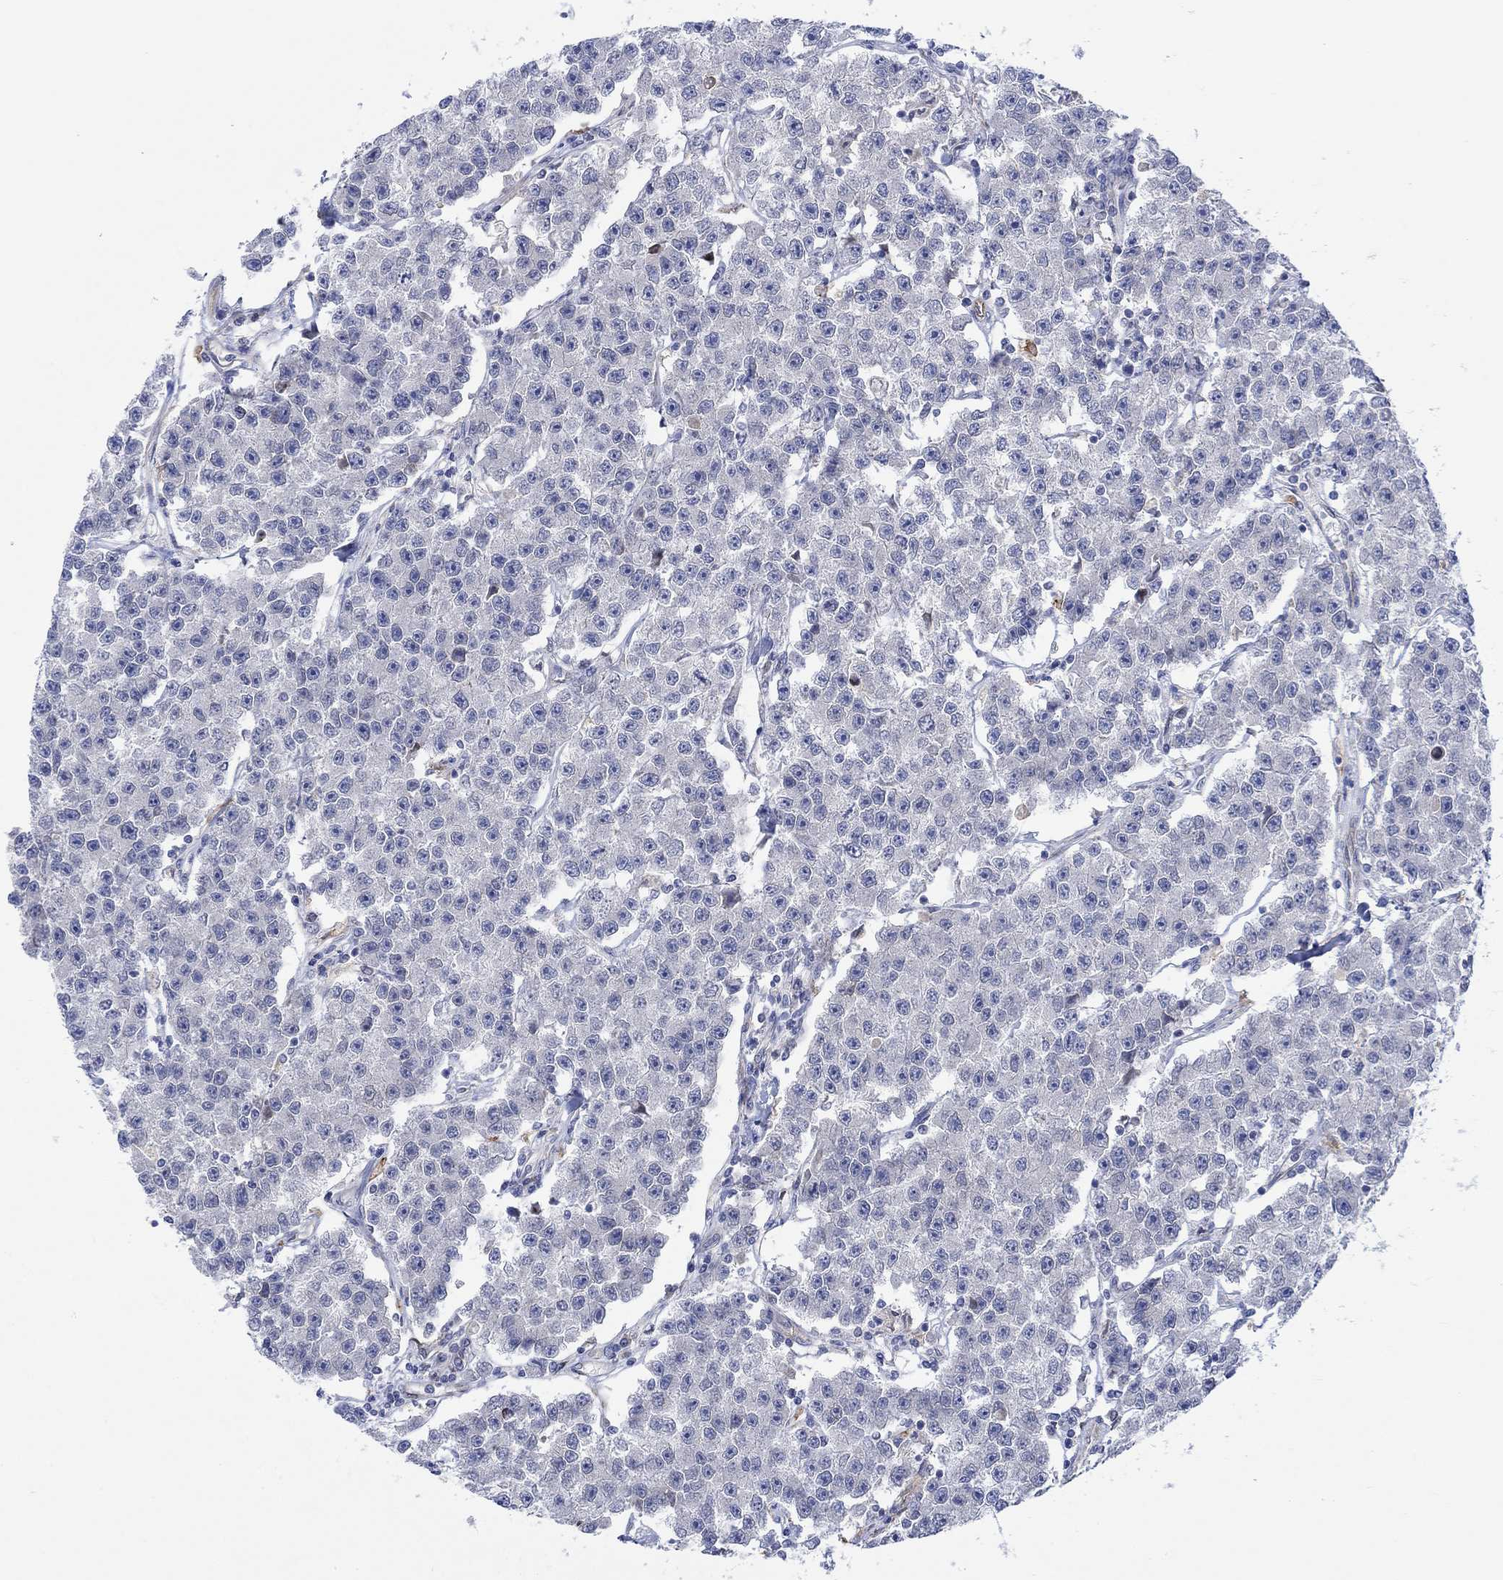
{"staining": {"intensity": "negative", "quantity": "none", "location": "none"}, "tissue": "testis cancer", "cell_type": "Tumor cells", "image_type": "cancer", "snomed": [{"axis": "morphology", "description": "Seminoma, NOS"}, {"axis": "topography", "description": "Testis"}], "caption": "High power microscopy histopathology image of an immunohistochemistry (IHC) image of testis seminoma, revealing no significant expression in tumor cells. (Brightfield microscopy of DAB (3,3'-diaminobenzidine) IHC at high magnification).", "gene": "CAMK1D", "patient": {"sex": "male", "age": 59}}